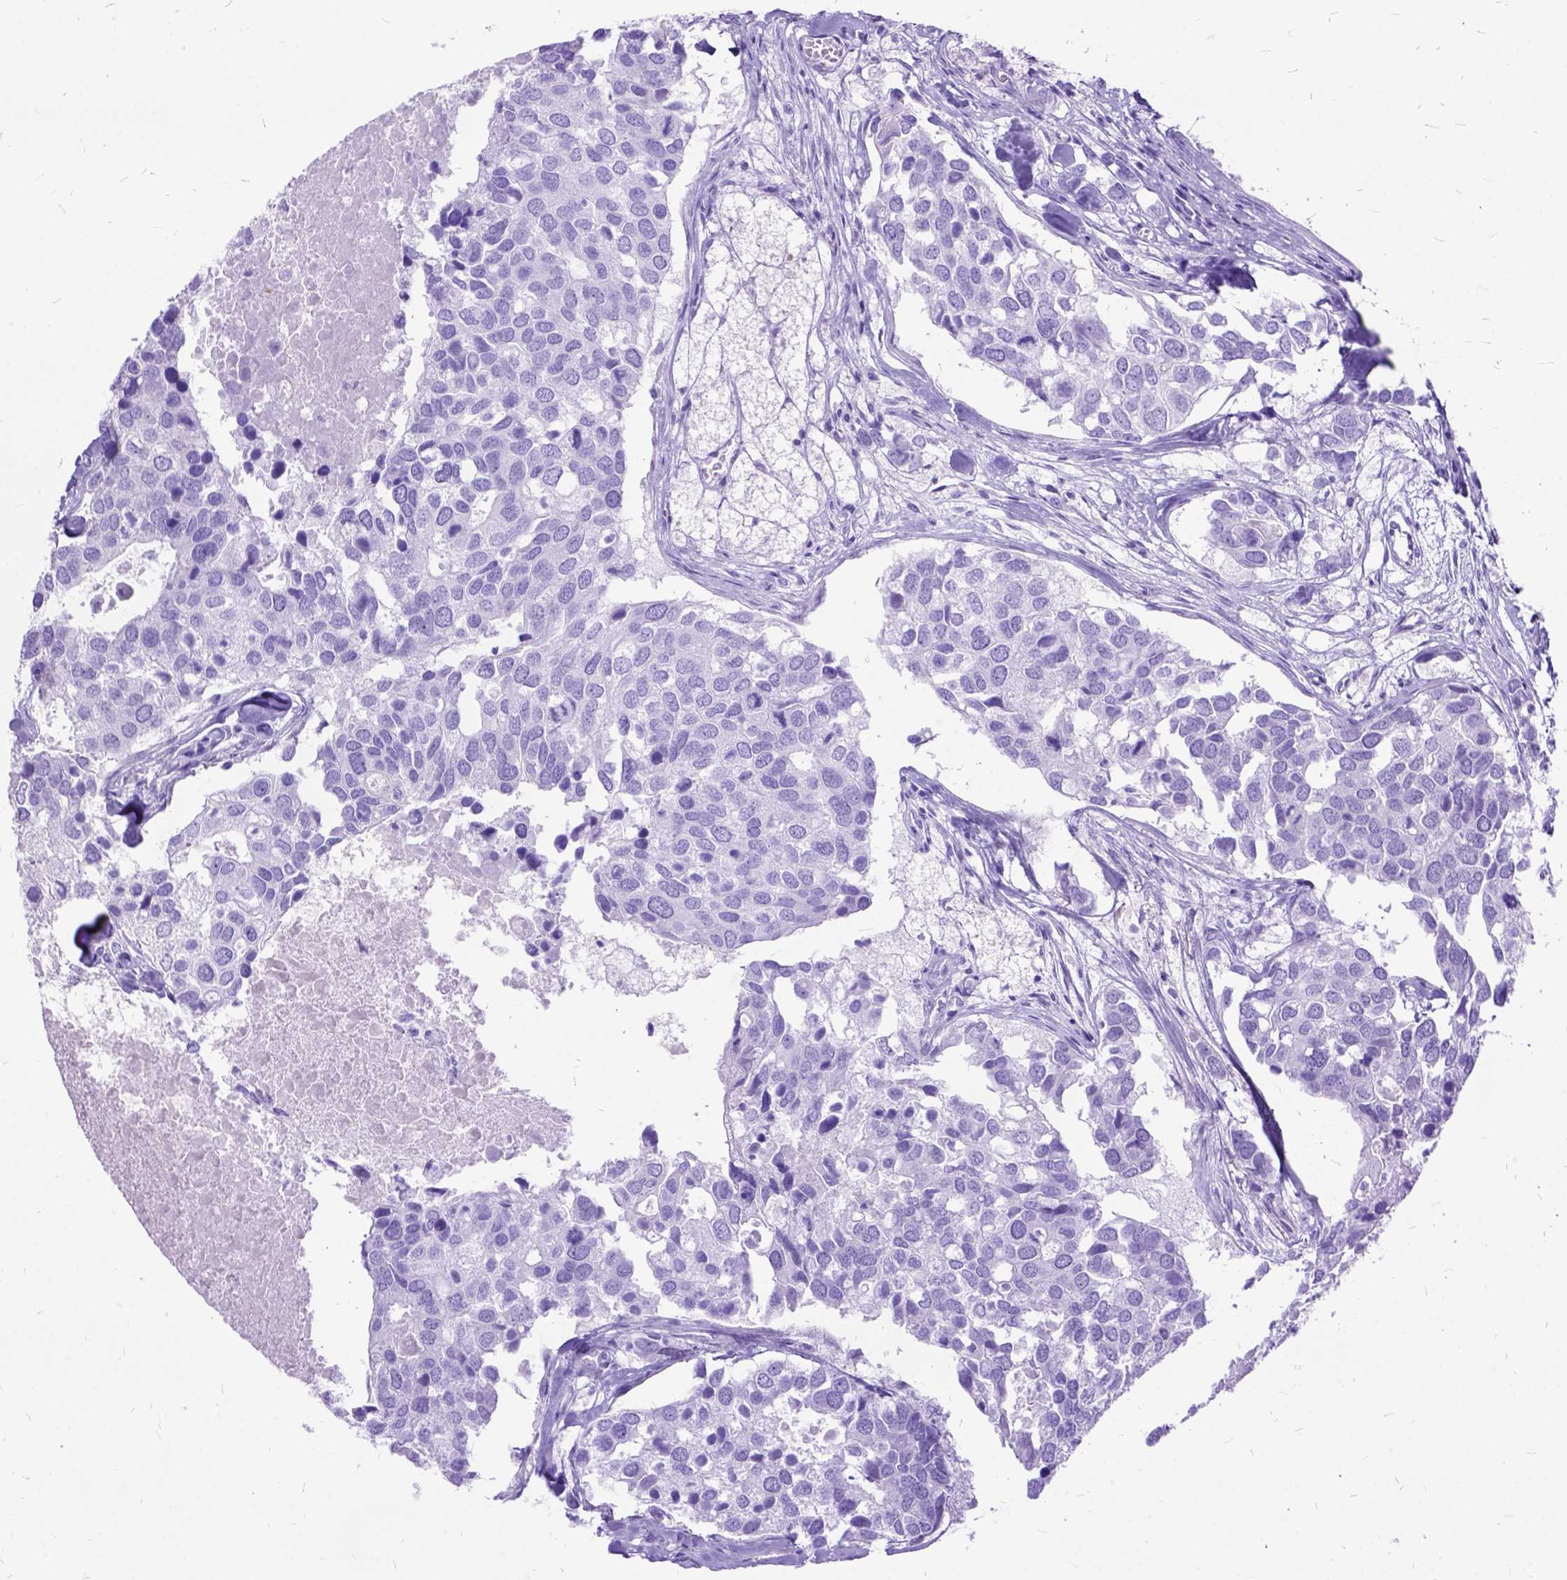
{"staining": {"intensity": "negative", "quantity": "none", "location": "none"}, "tissue": "breast cancer", "cell_type": "Tumor cells", "image_type": "cancer", "snomed": [{"axis": "morphology", "description": "Duct carcinoma"}, {"axis": "topography", "description": "Breast"}], "caption": "Image shows no protein positivity in tumor cells of breast cancer tissue.", "gene": "DNAH2", "patient": {"sex": "female", "age": 83}}